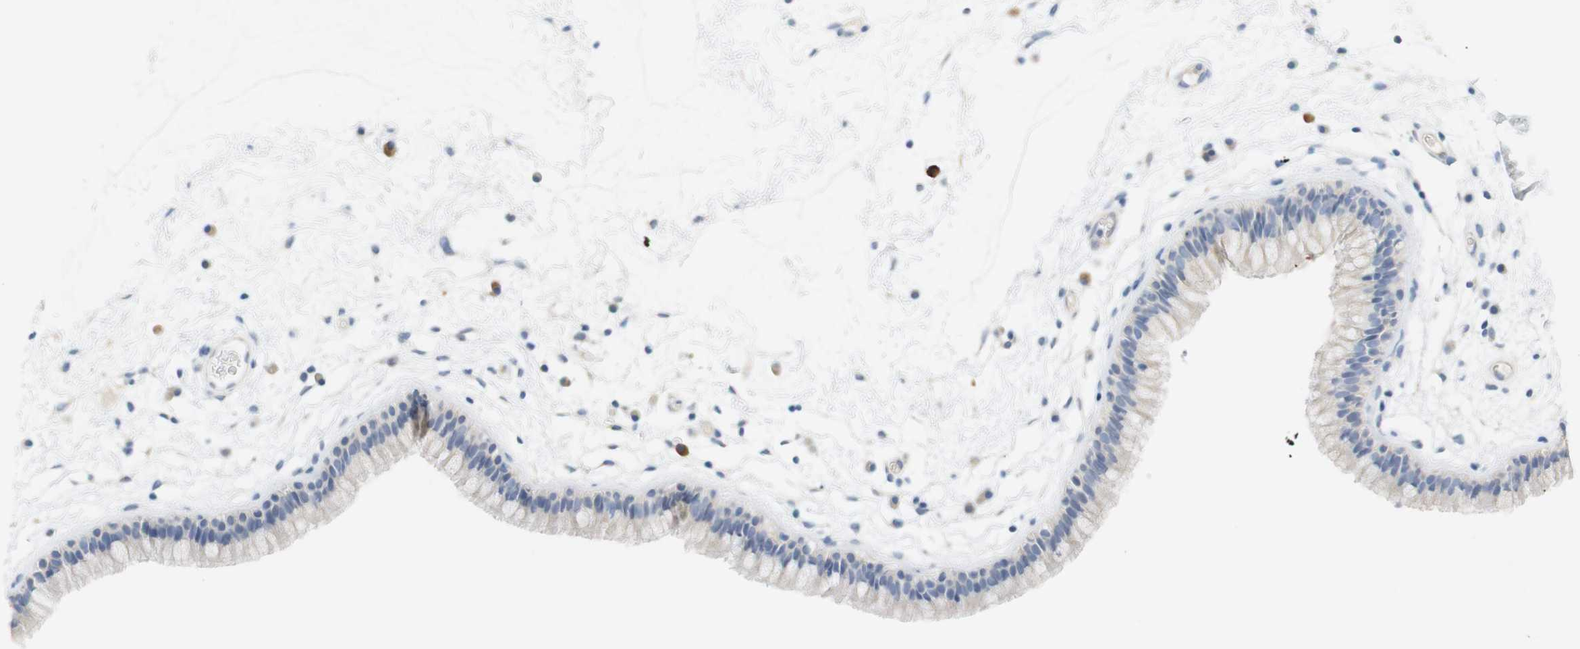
{"staining": {"intensity": "negative", "quantity": "none", "location": "none"}, "tissue": "nasopharynx", "cell_type": "Respiratory epithelial cells", "image_type": "normal", "snomed": [{"axis": "morphology", "description": "Normal tissue, NOS"}, {"axis": "morphology", "description": "Inflammation, NOS"}, {"axis": "topography", "description": "Nasopharynx"}], "caption": "Respiratory epithelial cells show no significant protein positivity in normal nasopharynx.", "gene": "RGS9", "patient": {"sex": "male", "age": 48}}